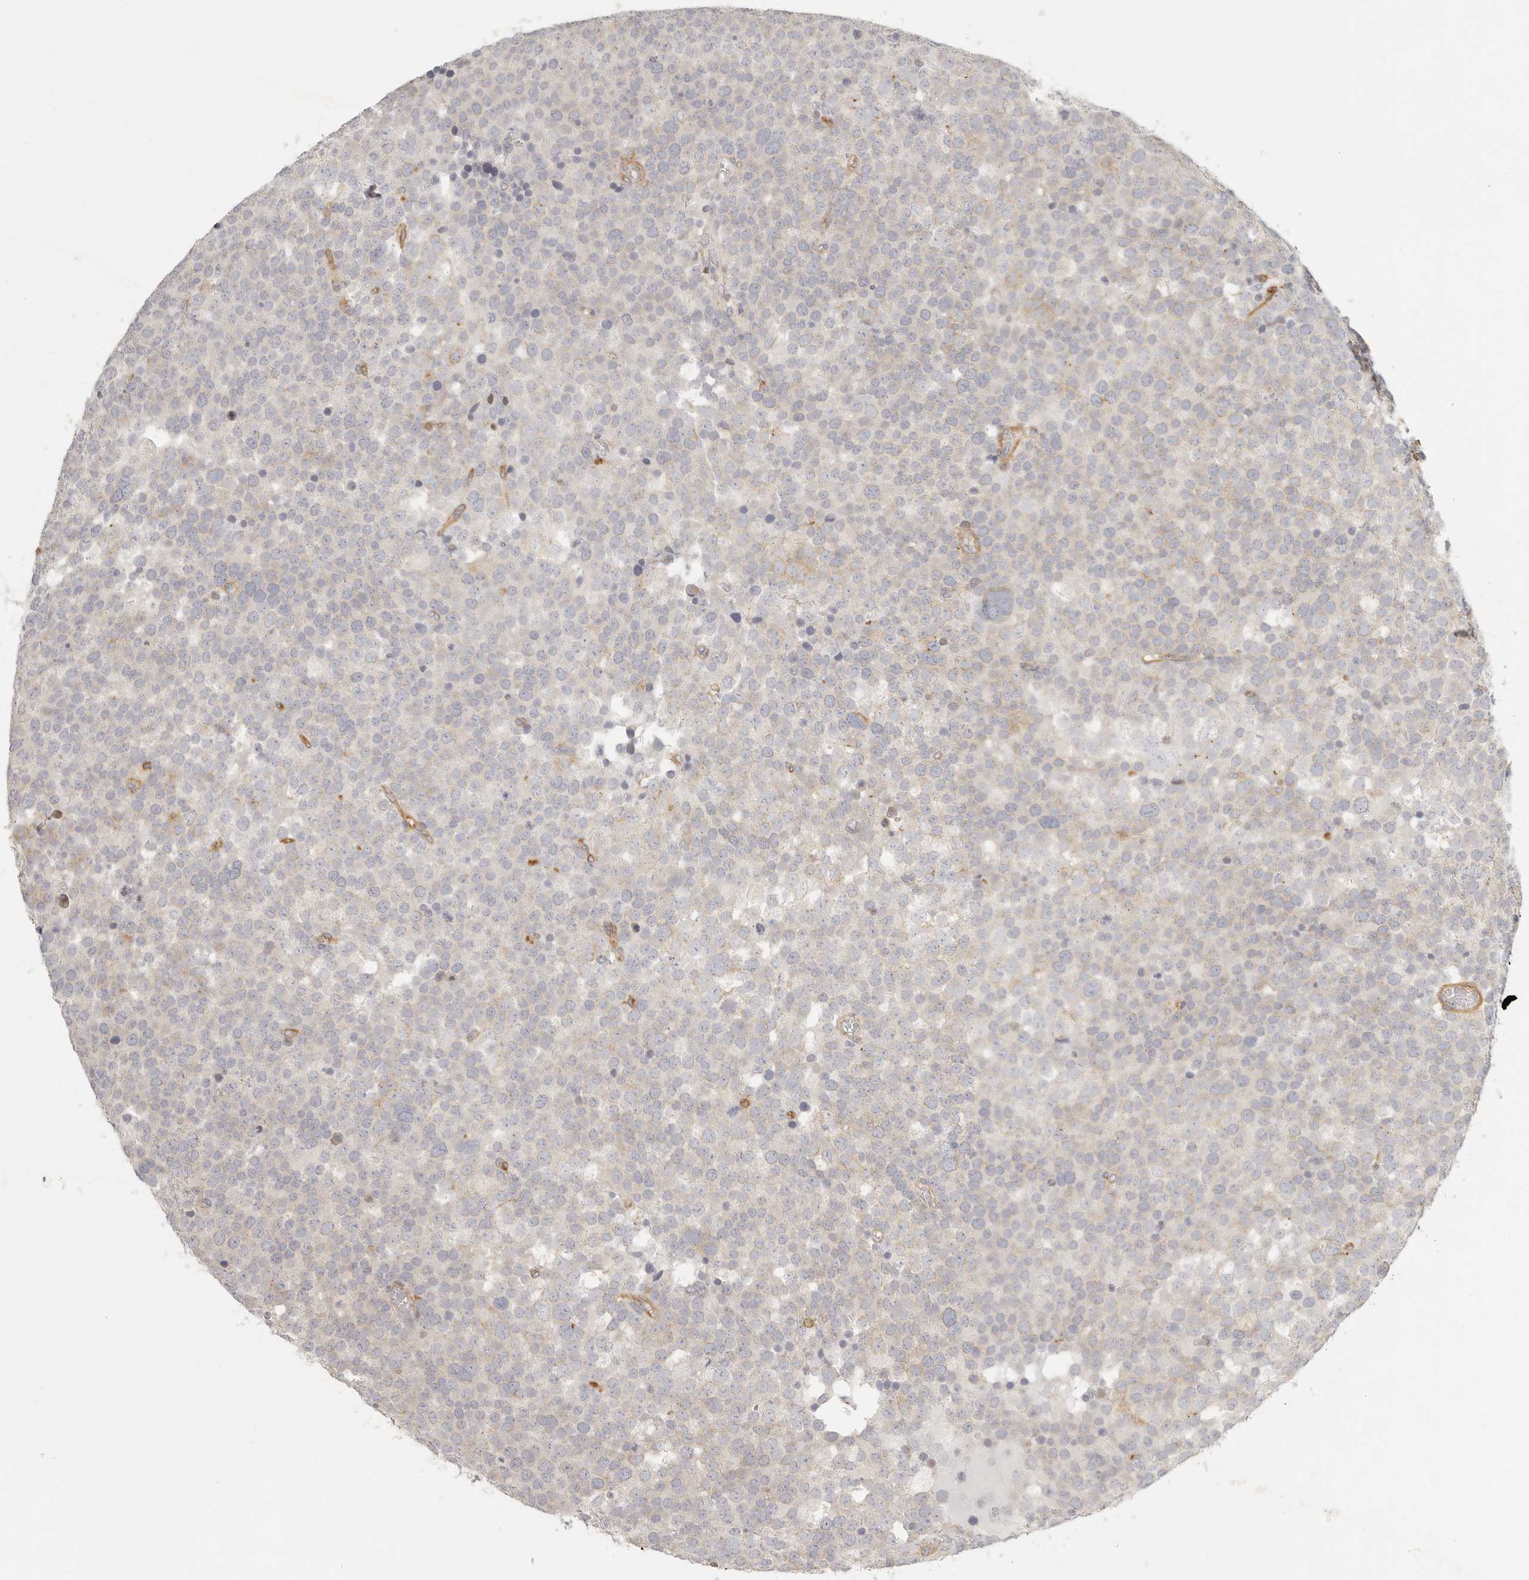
{"staining": {"intensity": "negative", "quantity": "none", "location": "none"}, "tissue": "testis cancer", "cell_type": "Tumor cells", "image_type": "cancer", "snomed": [{"axis": "morphology", "description": "Seminoma, NOS"}, {"axis": "topography", "description": "Testis"}], "caption": "Testis seminoma was stained to show a protein in brown. There is no significant staining in tumor cells.", "gene": "NIBAN1", "patient": {"sex": "male", "age": 71}}